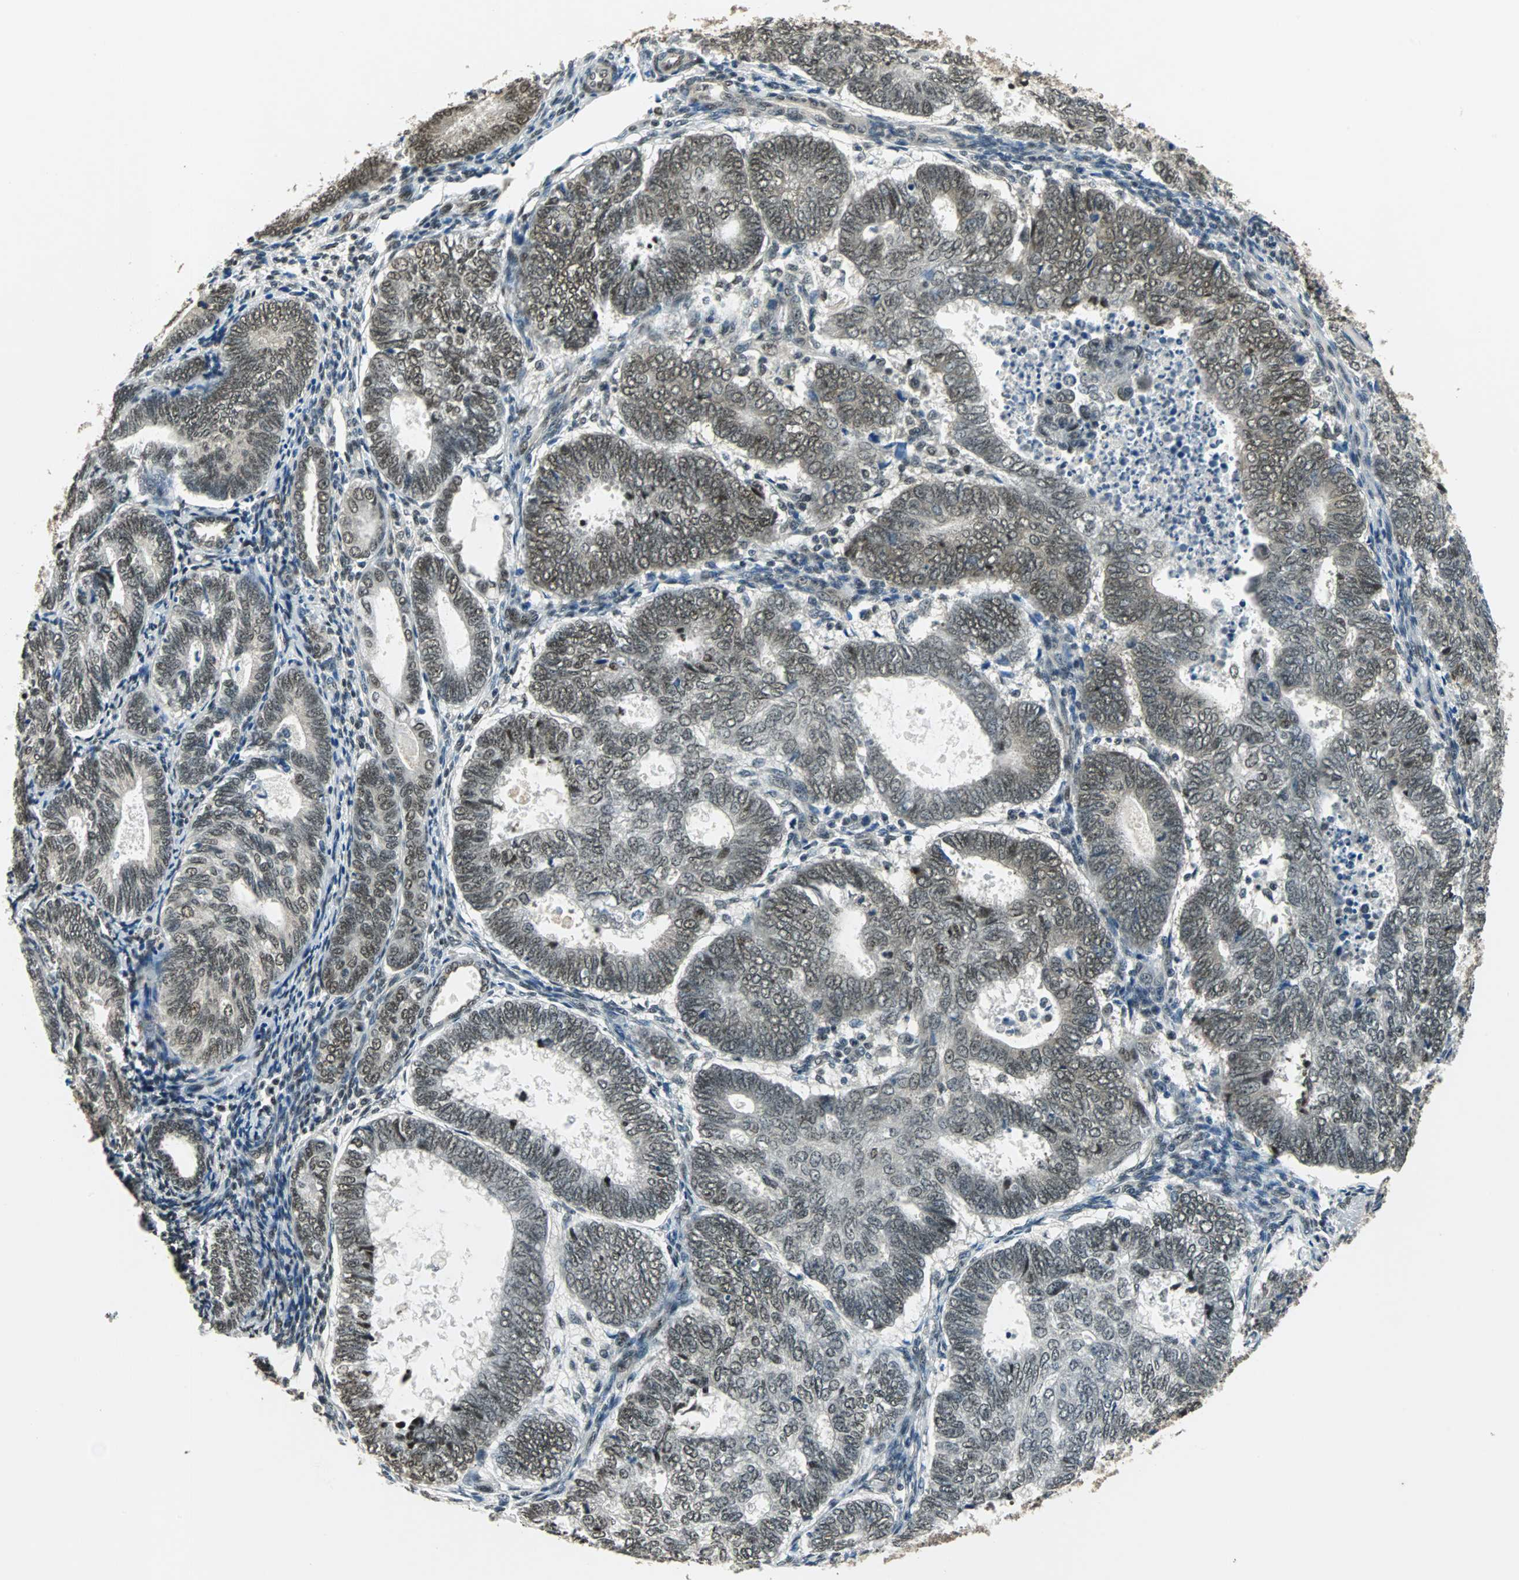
{"staining": {"intensity": "moderate", "quantity": ">75%", "location": "cytoplasmic/membranous,nuclear"}, "tissue": "endometrial cancer", "cell_type": "Tumor cells", "image_type": "cancer", "snomed": [{"axis": "morphology", "description": "Adenocarcinoma, NOS"}, {"axis": "topography", "description": "Uterus"}], "caption": "Immunohistochemistry (IHC) micrograph of neoplastic tissue: adenocarcinoma (endometrial) stained using immunohistochemistry demonstrates medium levels of moderate protein expression localized specifically in the cytoplasmic/membranous and nuclear of tumor cells, appearing as a cytoplasmic/membranous and nuclear brown color.", "gene": "RBM14", "patient": {"sex": "female", "age": 60}}